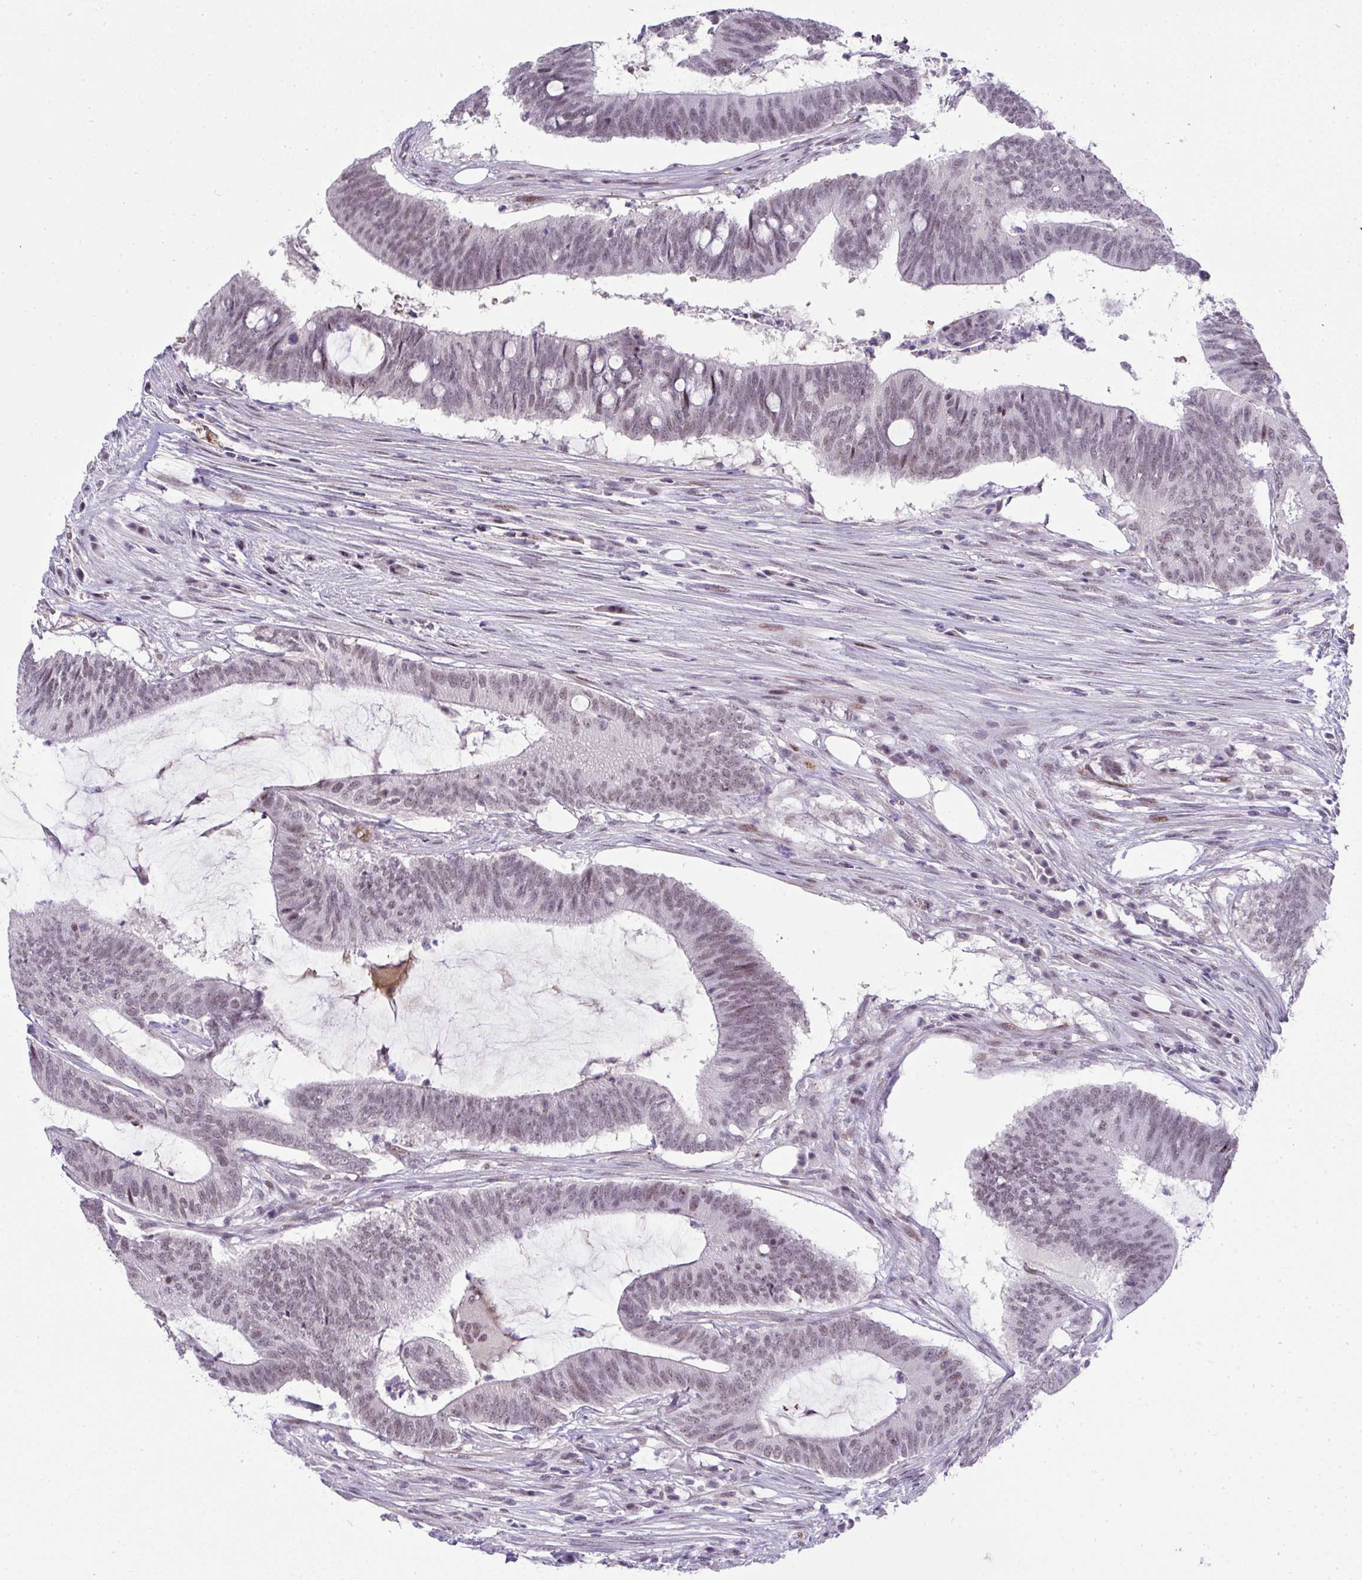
{"staining": {"intensity": "weak", "quantity": "<25%", "location": "nuclear"}, "tissue": "colorectal cancer", "cell_type": "Tumor cells", "image_type": "cancer", "snomed": [{"axis": "morphology", "description": "Adenocarcinoma, NOS"}, {"axis": "topography", "description": "Colon"}], "caption": "High power microscopy micrograph of an IHC image of colorectal cancer, revealing no significant staining in tumor cells.", "gene": "TNMD", "patient": {"sex": "female", "age": 43}}